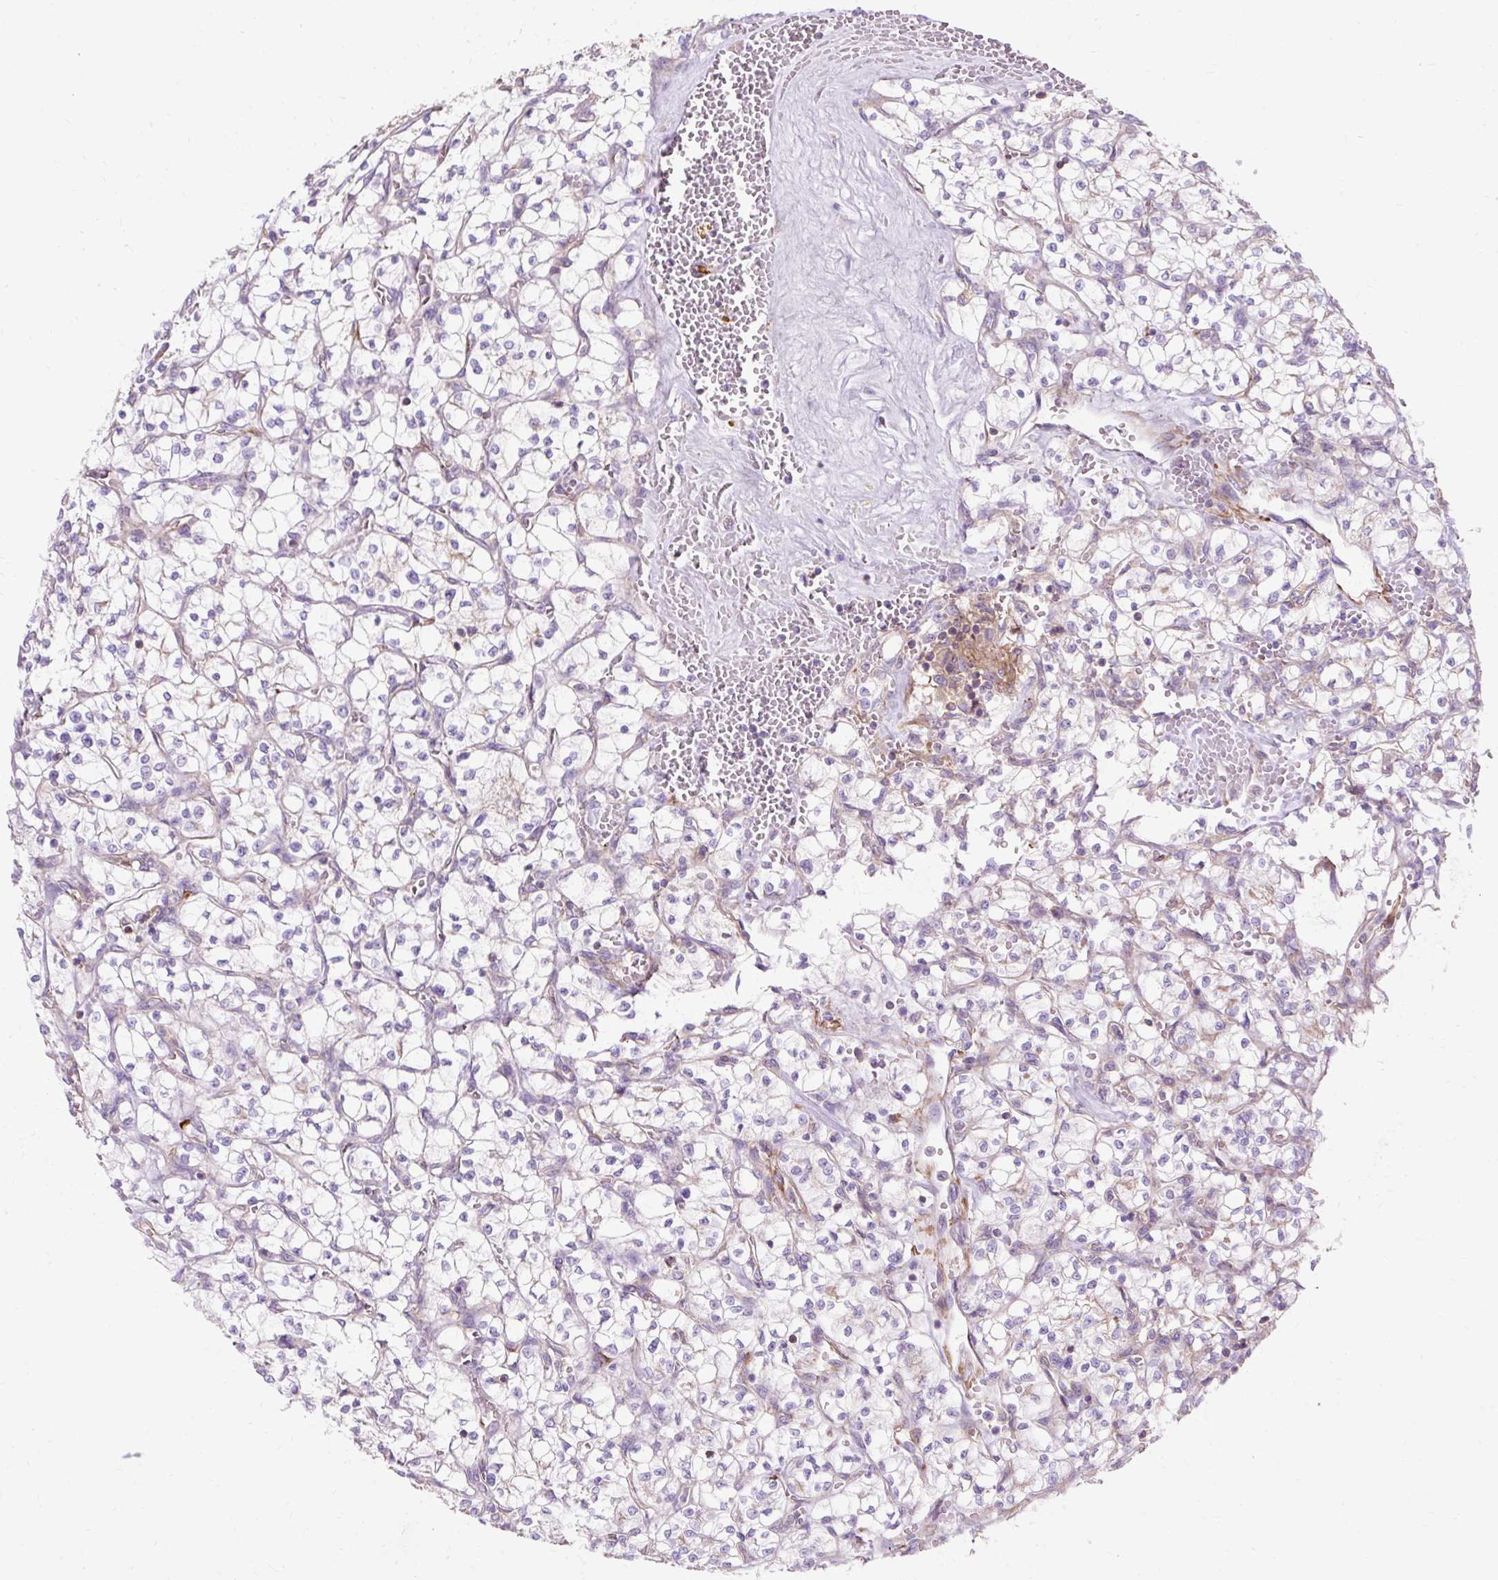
{"staining": {"intensity": "negative", "quantity": "none", "location": "none"}, "tissue": "renal cancer", "cell_type": "Tumor cells", "image_type": "cancer", "snomed": [{"axis": "morphology", "description": "Adenocarcinoma, NOS"}, {"axis": "topography", "description": "Kidney"}], "caption": "An immunohistochemistry micrograph of renal cancer is shown. There is no staining in tumor cells of renal cancer.", "gene": "TBC1D2B", "patient": {"sex": "female", "age": 64}}